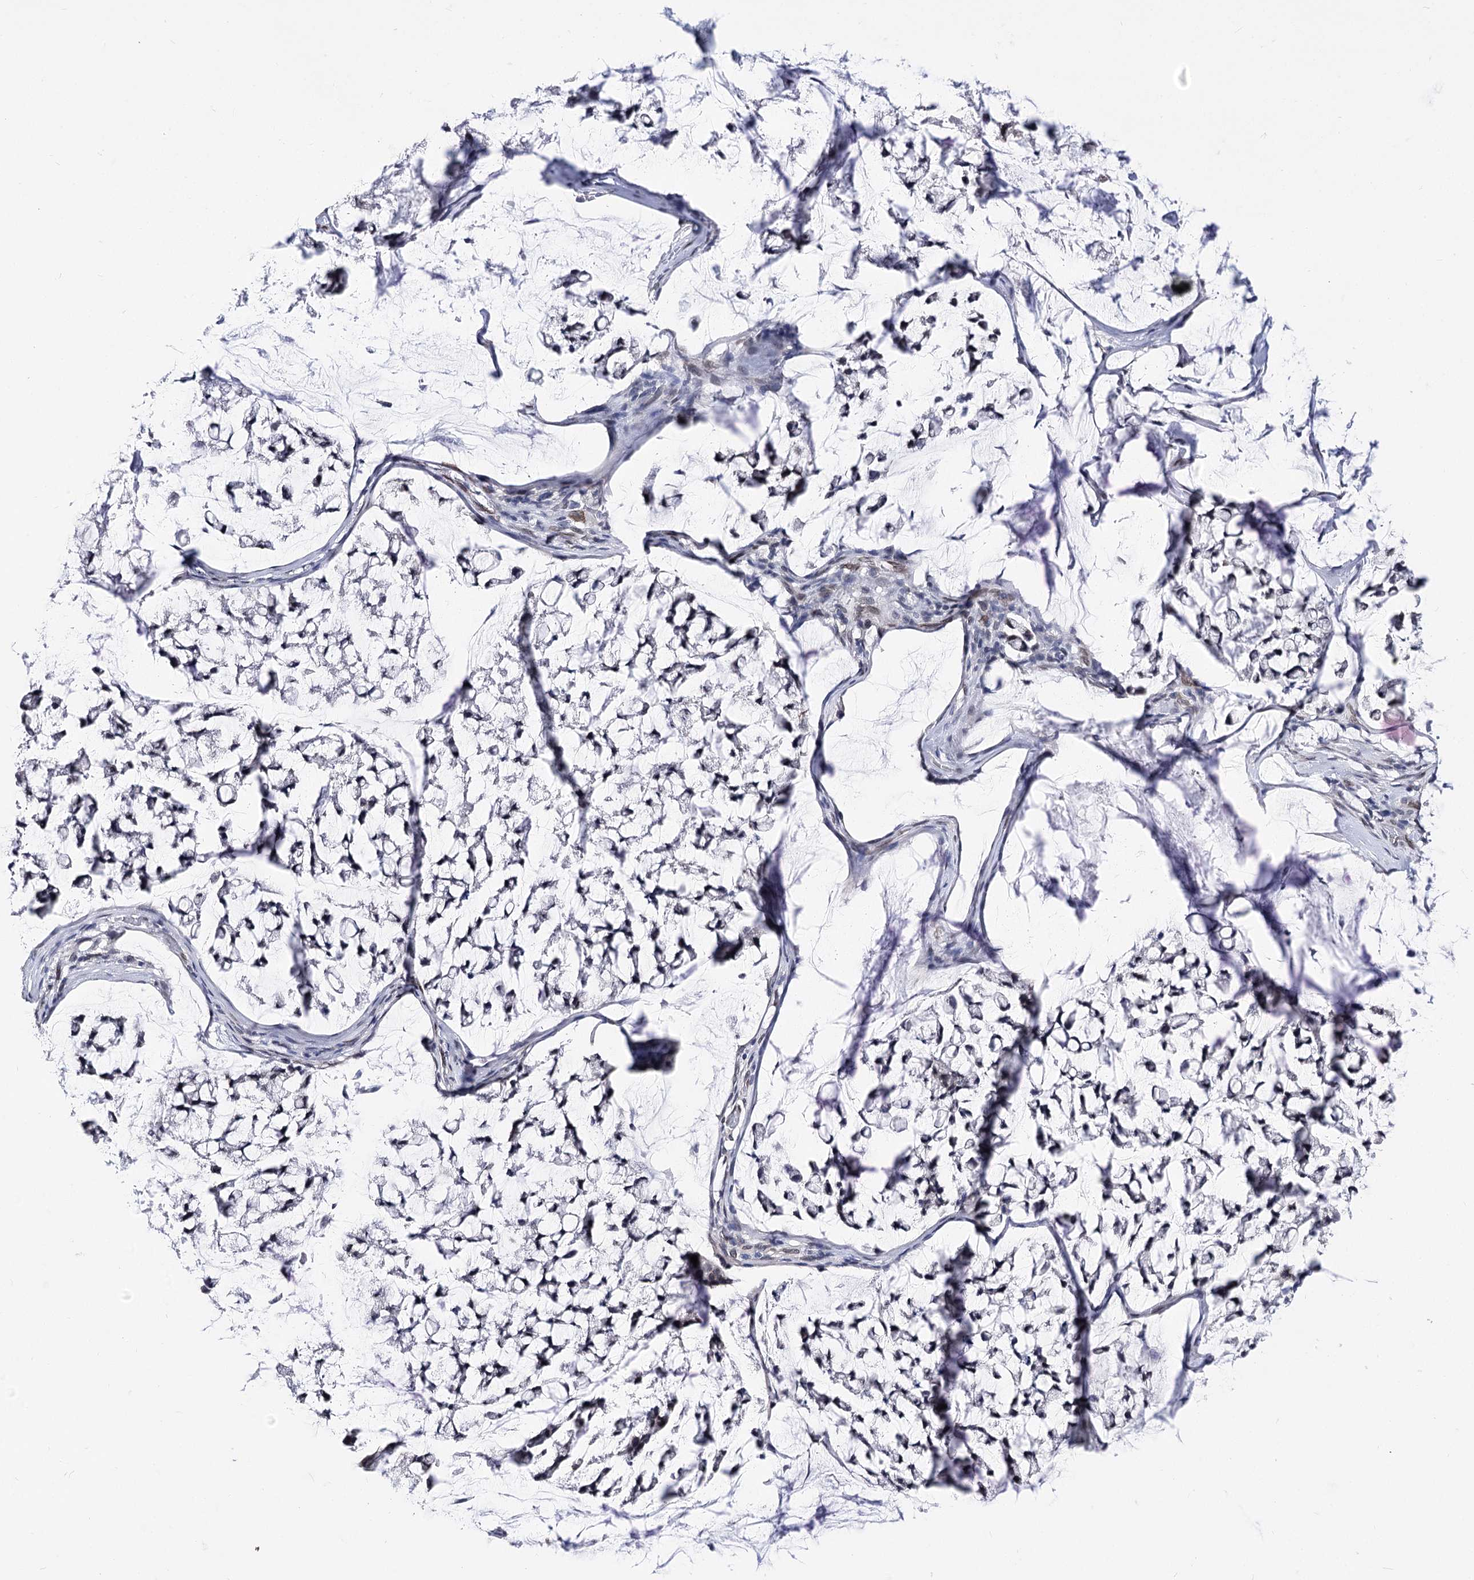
{"staining": {"intensity": "negative", "quantity": "none", "location": "none"}, "tissue": "stomach cancer", "cell_type": "Tumor cells", "image_type": "cancer", "snomed": [{"axis": "morphology", "description": "Adenocarcinoma, NOS"}, {"axis": "topography", "description": "Stomach, lower"}], "caption": "Tumor cells show no significant protein expression in stomach adenocarcinoma.", "gene": "TMEM201", "patient": {"sex": "male", "age": 67}}